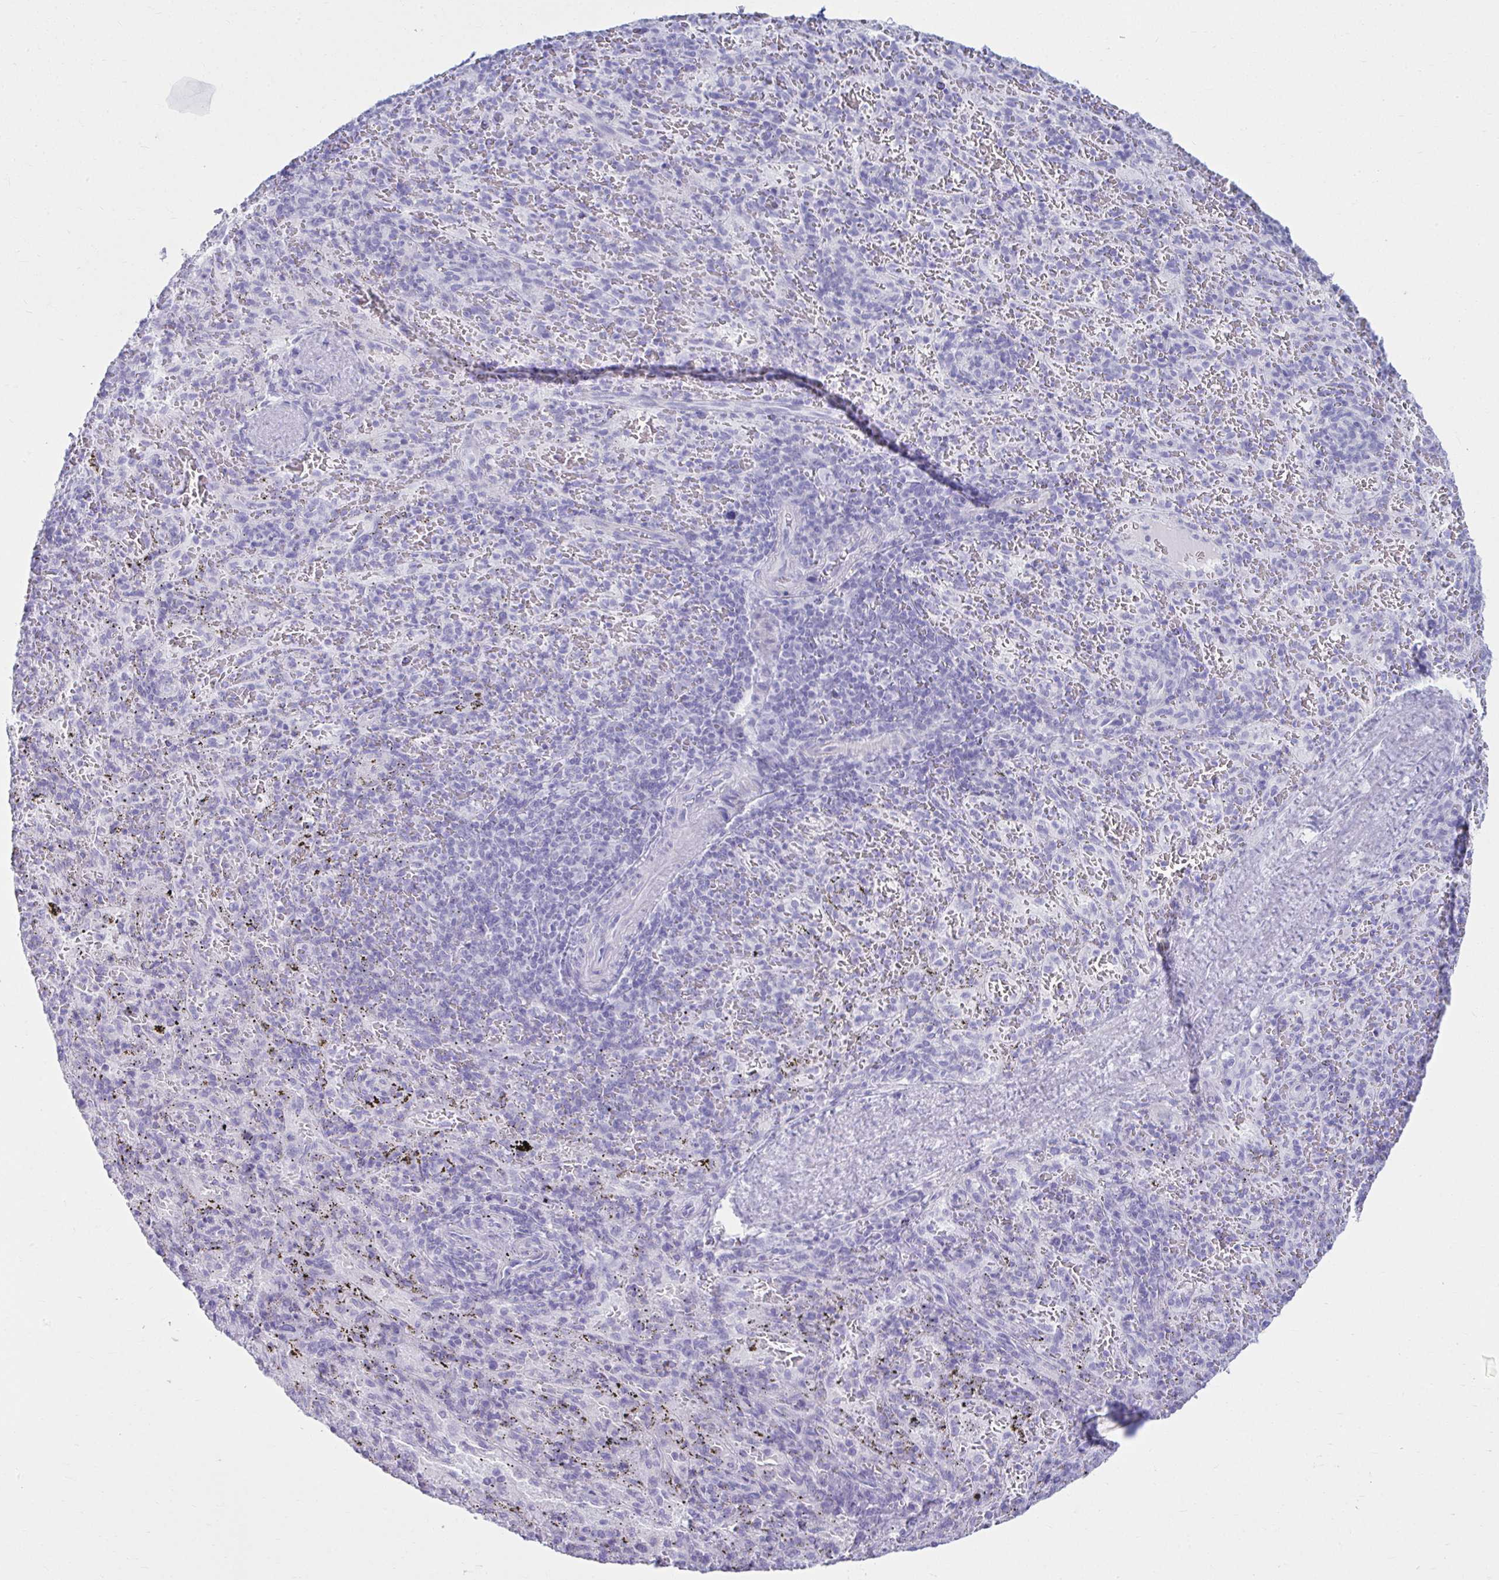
{"staining": {"intensity": "negative", "quantity": "none", "location": "none"}, "tissue": "spleen", "cell_type": "Cells in red pulp", "image_type": "normal", "snomed": [{"axis": "morphology", "description": "Normal tissue, NOS"}, {"axis": "topography", "description": "Spleen"}], "caption": "Immunohistochemical staining of unremarkable human spleen displays no significant expression in cells in red pulp. (DAB immunohistochemistry with hematoxylin counter stain).", "gene": "ATP4B", "patient": {"sex": "male", "age": 57}}